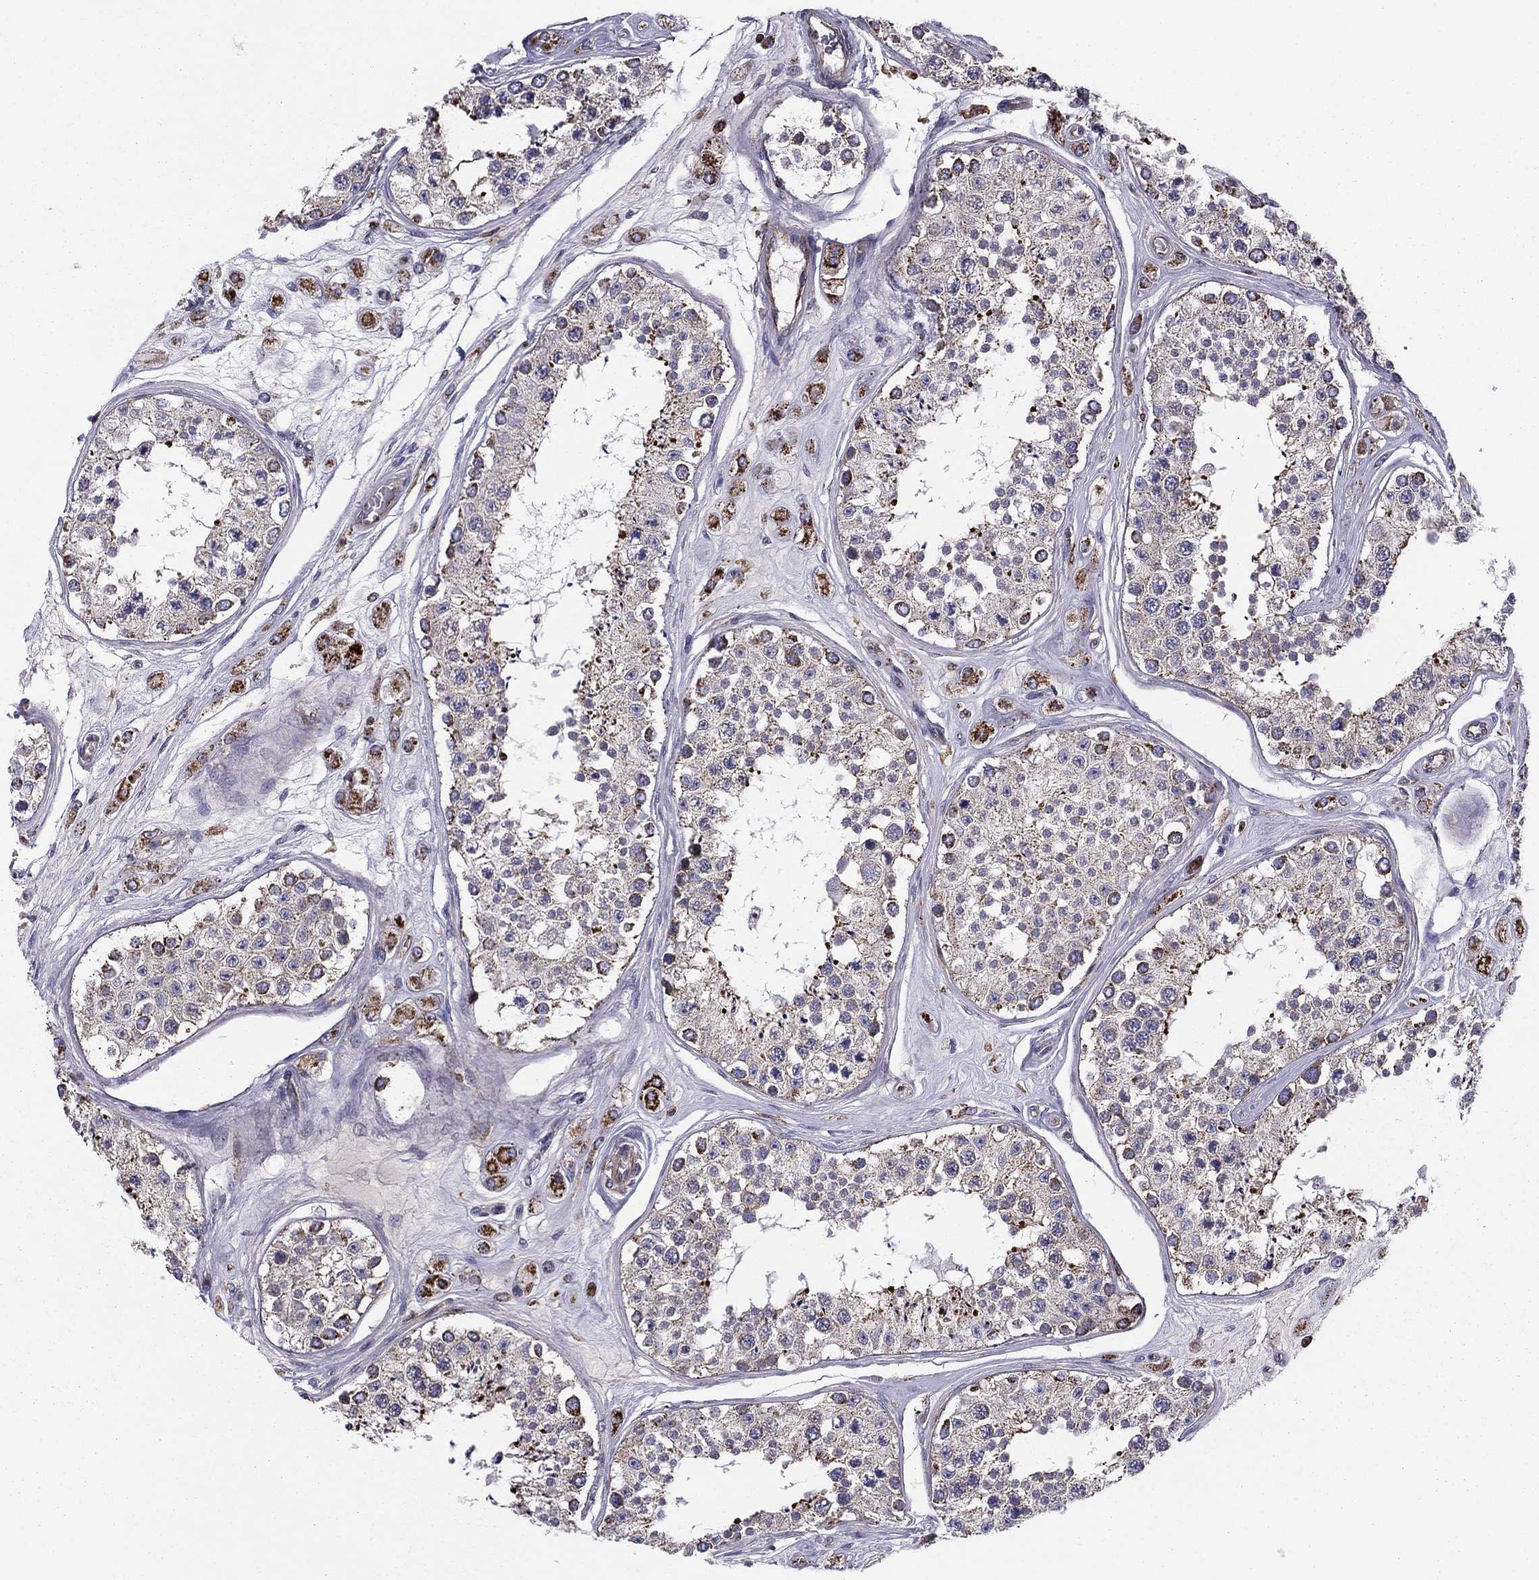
{"staining": {"intensity": "moderate", "quantity": "<25%", "location": "cytoplasmic/membranous"}, "tissue": "testis", "cell_type": "Cells in seminiferous ducts", "image_type": "normal", "snomed": [{"axis": "morphology", "description": "Normal tissue, NOS"}, {"axis": "topography", "description": "Testis"}], "caption": "Moderate cytoplasmic/membranous staining is appreciated in approximately <25% of cells in seminiferous ducts in normal testis. (Brightfield microscopy of DAB IHC at high magnification).", "gene": "ALG6", "patient": {"sex": "male", "age": 25}}